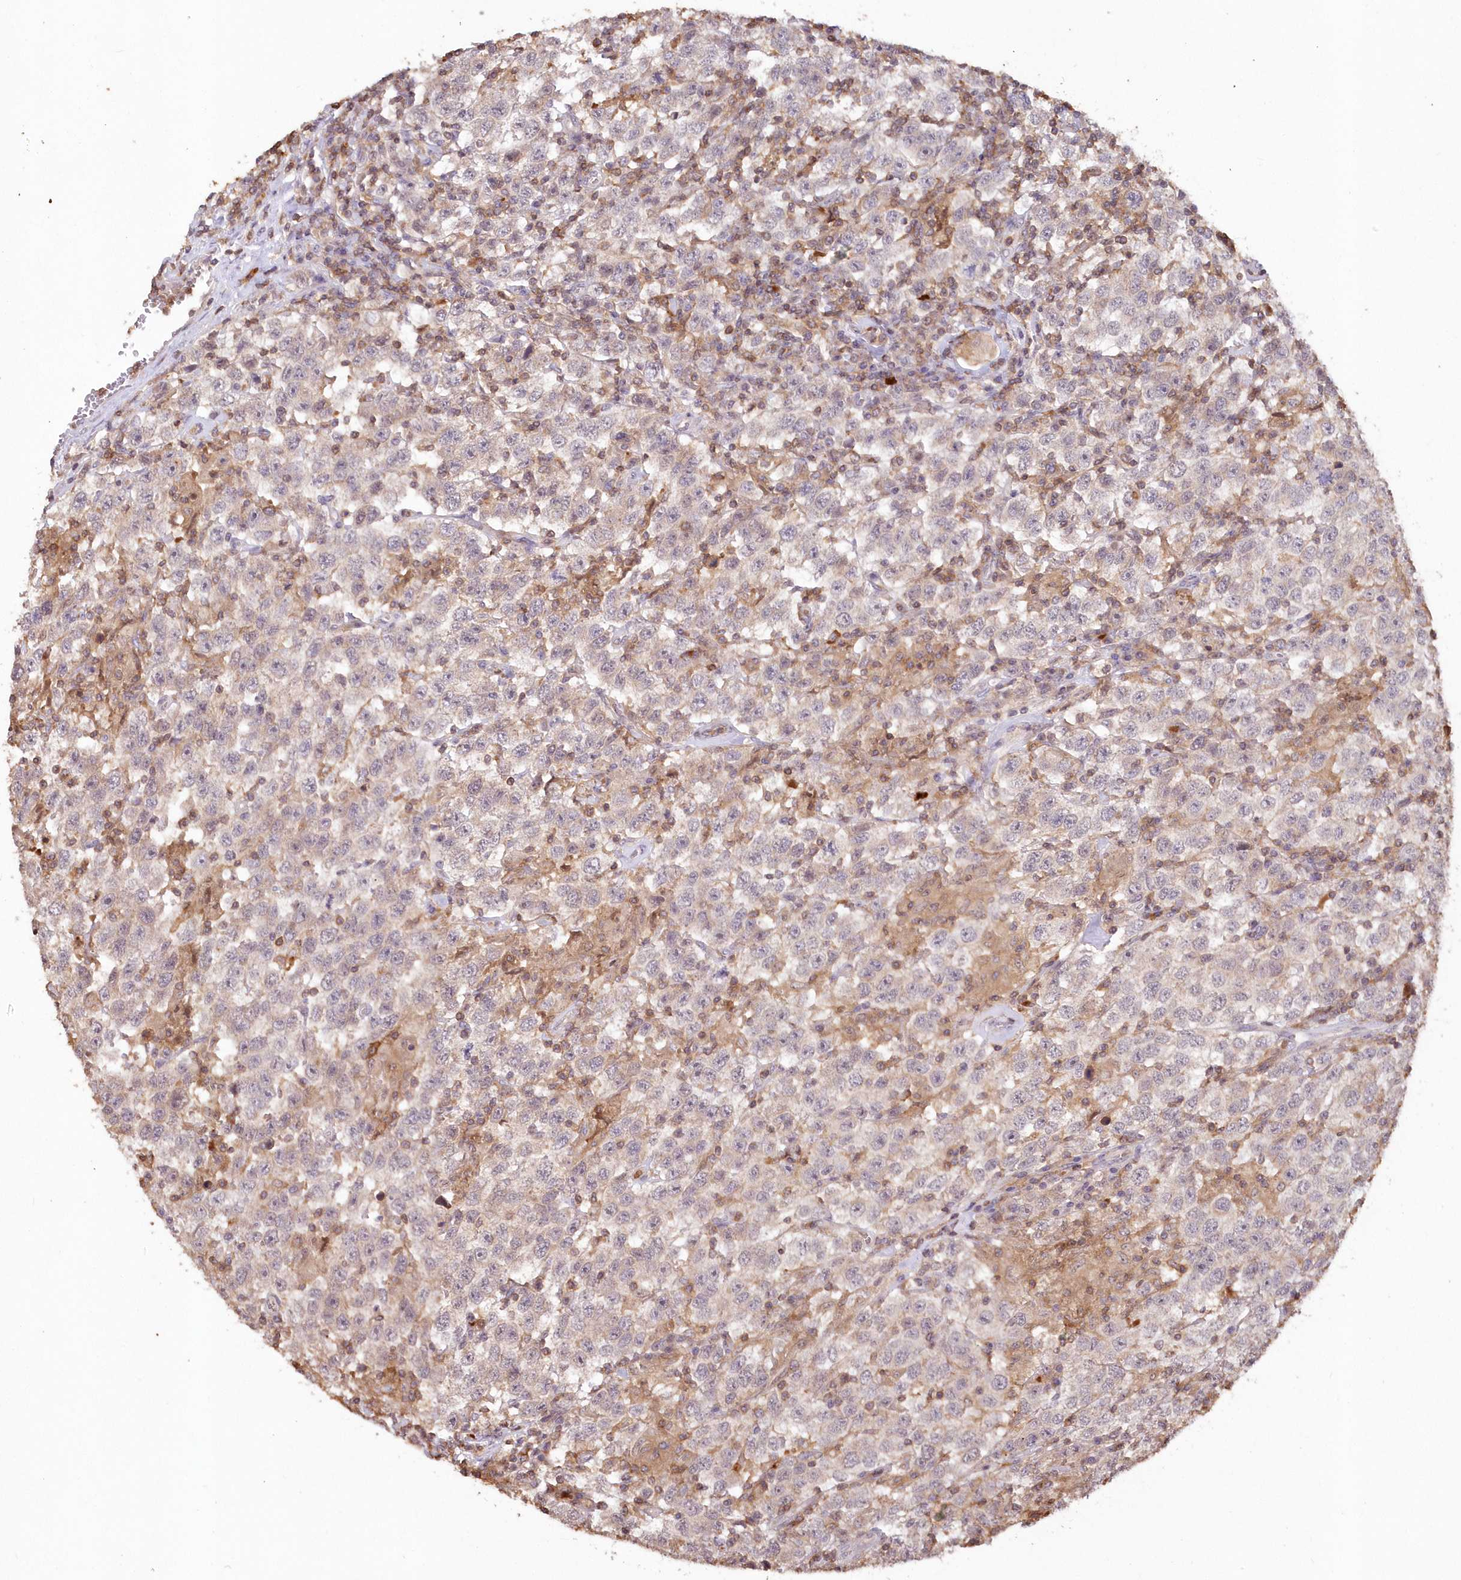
{"staining": {"intensity": "negative", "quantity": "none", "location": "none"}, "tissue": "testis cancer", "cell_type": "Tumor cells", "image_type": "cancer", "snomed": [{"axis": "morphology", "description": "Seminoma, NOS"}, {"axis": "topography", "description": "Testis"}], "caption": "Tumor cells show no significant staining in seminoma (testis). (DAB IHC, high magnification).", "gene": "SNED1", "patient": {"sex": "male", "age": 41}}